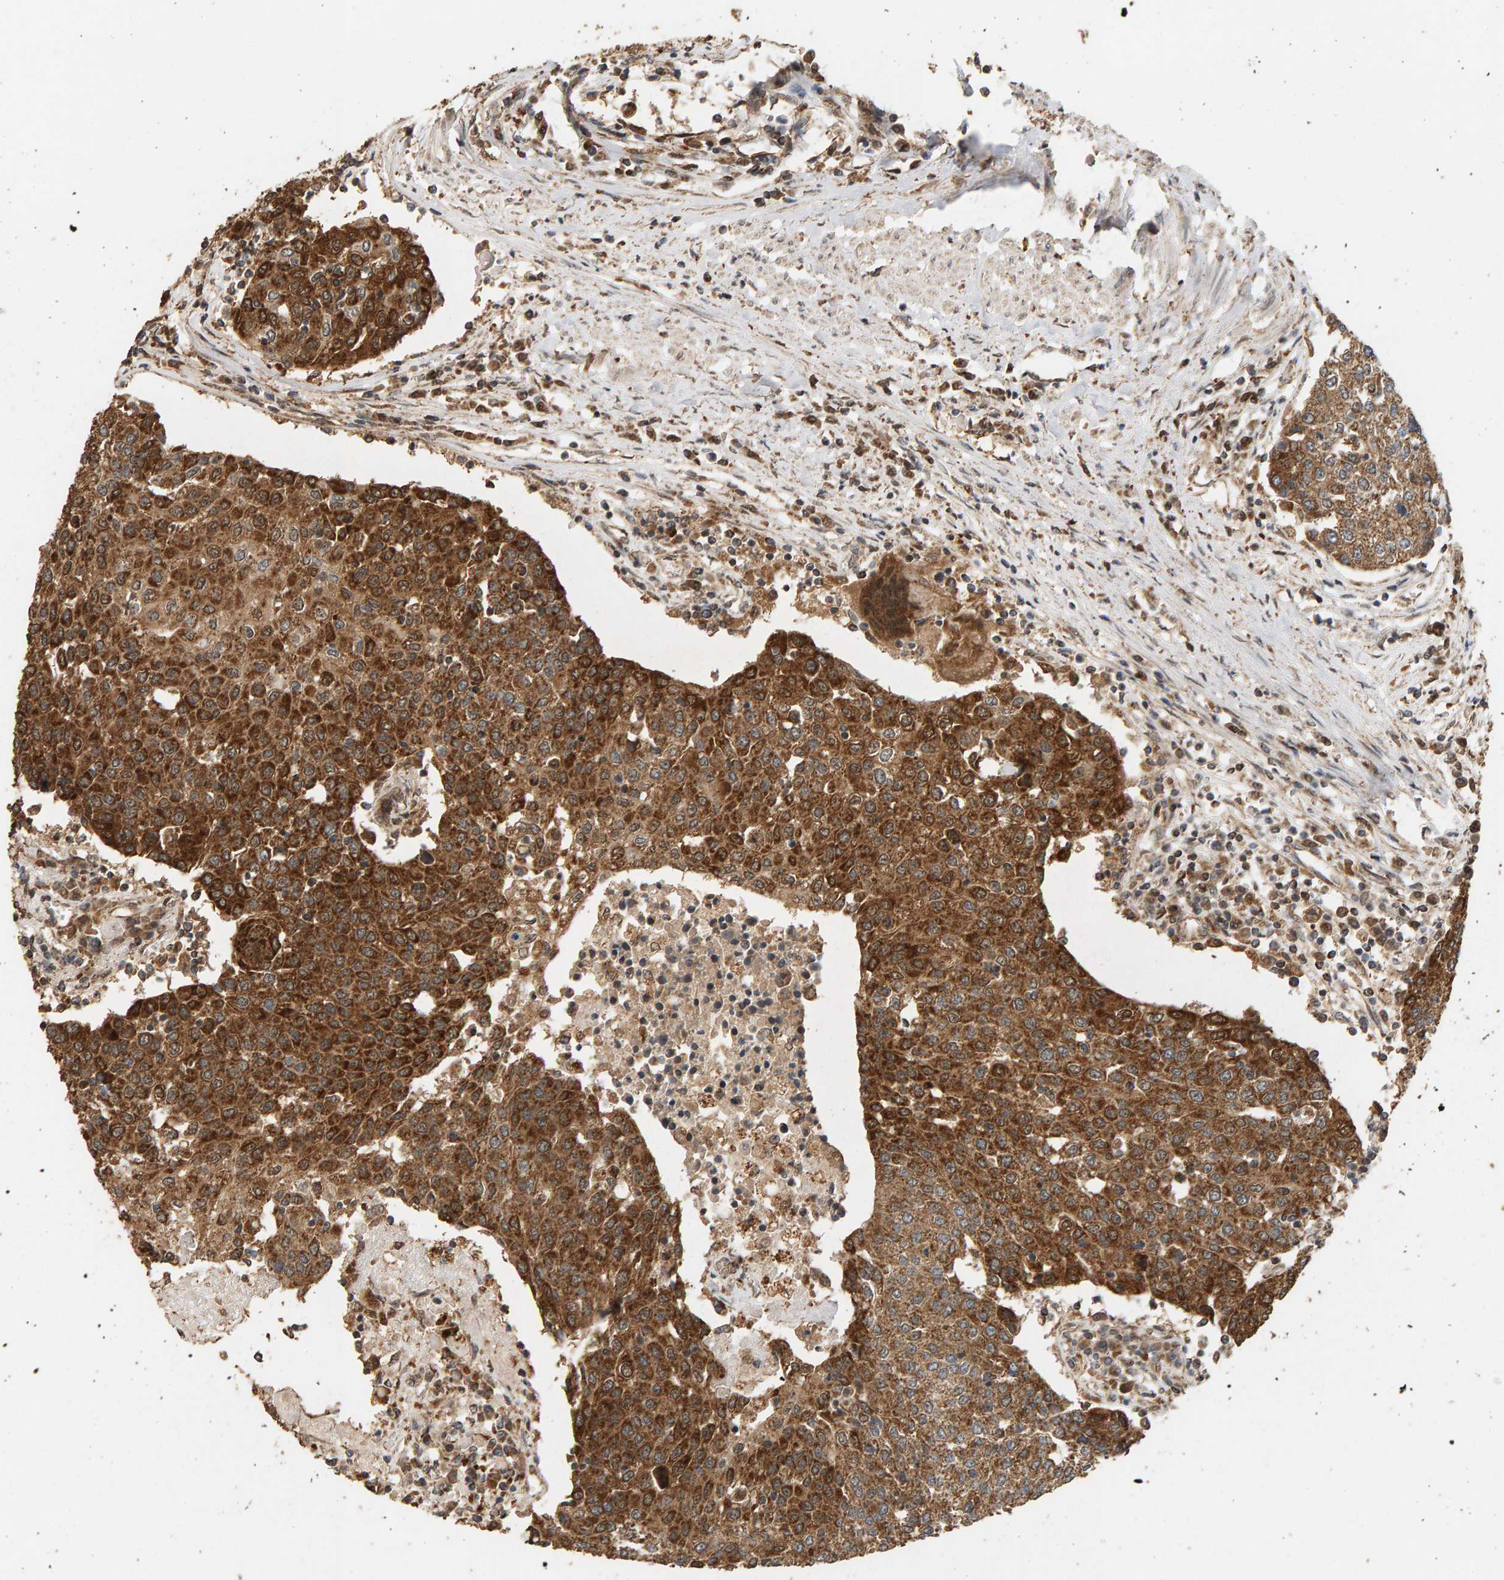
{"staining": {"intensity": "strong", "quantity": ">75%", "location": "cytoplasmic/membranous"}, "tissue": "urothelial cancer", "cell_type": "Tumor cells", "image_type": "cancer", "snomed": [{"axis": "morphology", "description": "Urothelial carcinoma, High grade"}, {"axis": "topography", "description": "Urinary bladder"}], "caption": "An IHC photomicrograph of tumor tissue is shown. Protein staining in brown highlights strong cytoplasmic/membranous positivity in urothelial carcinoma (high-grade) within tumor cells. (IHC, brightfield microscopy, high magnification).", "gene": "GSTK1", "patient": {"sex": "female", "age": 85}}